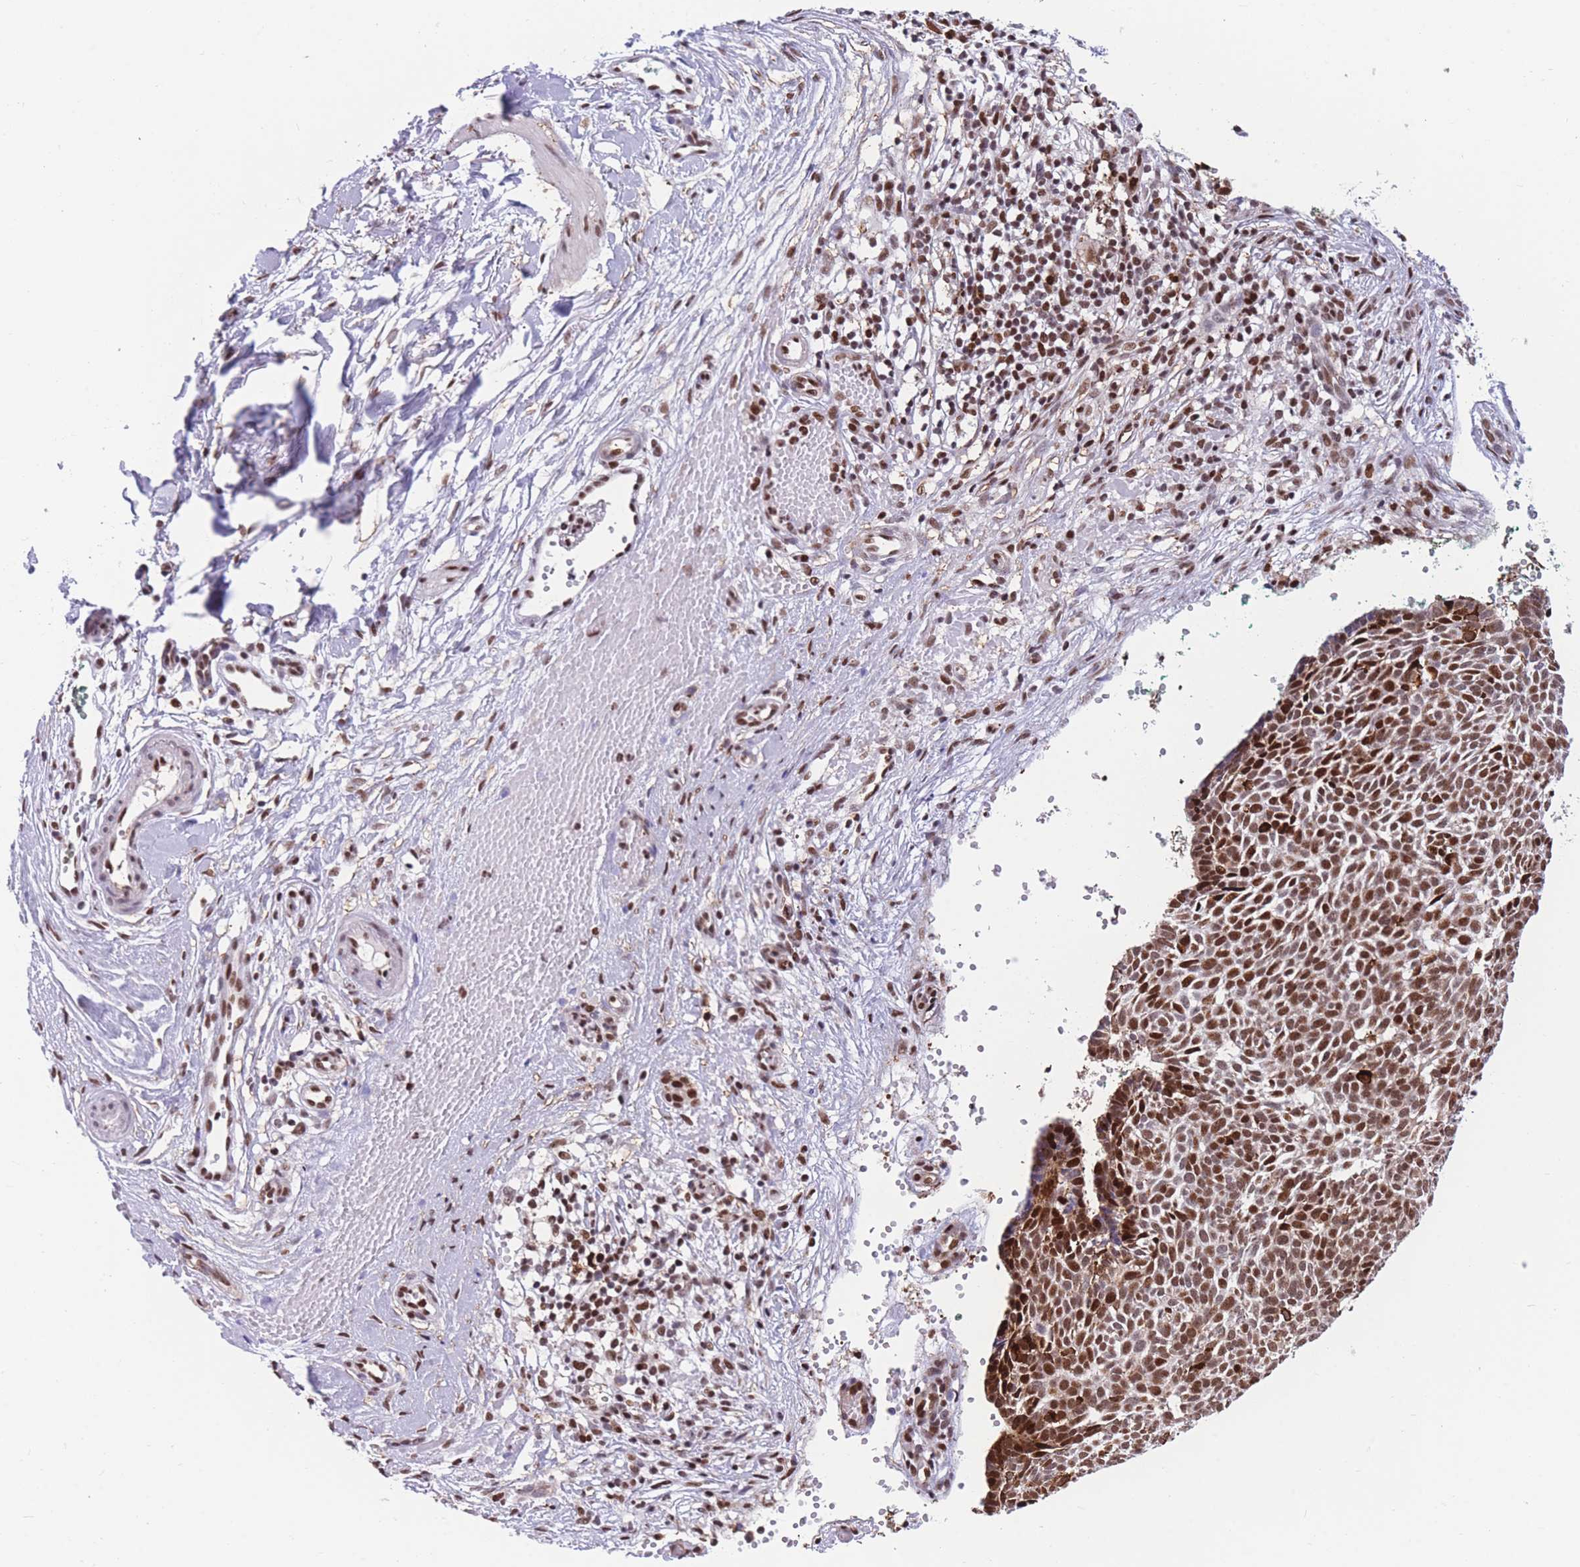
{"staining": {"intensity": "strong", "quantity": ">75%", "location": "nuclear"}, "tissue": "skin cancer", "cell_type": "Tumor cells", "image_type": "cancer", "snomed": [{"axis": "morphology", "description": "Basal cell carcinoma"}, {"axis": "topography", "description": "Skin"}], "caption": "The photomicrograph shows staining of skin cancer (basal cell carcinoma), revealing strong nuclear protein staining (brown color) within tumor cells.", "gene": "DNAJC3", "patient": {"sex": "male", "age": 61}}